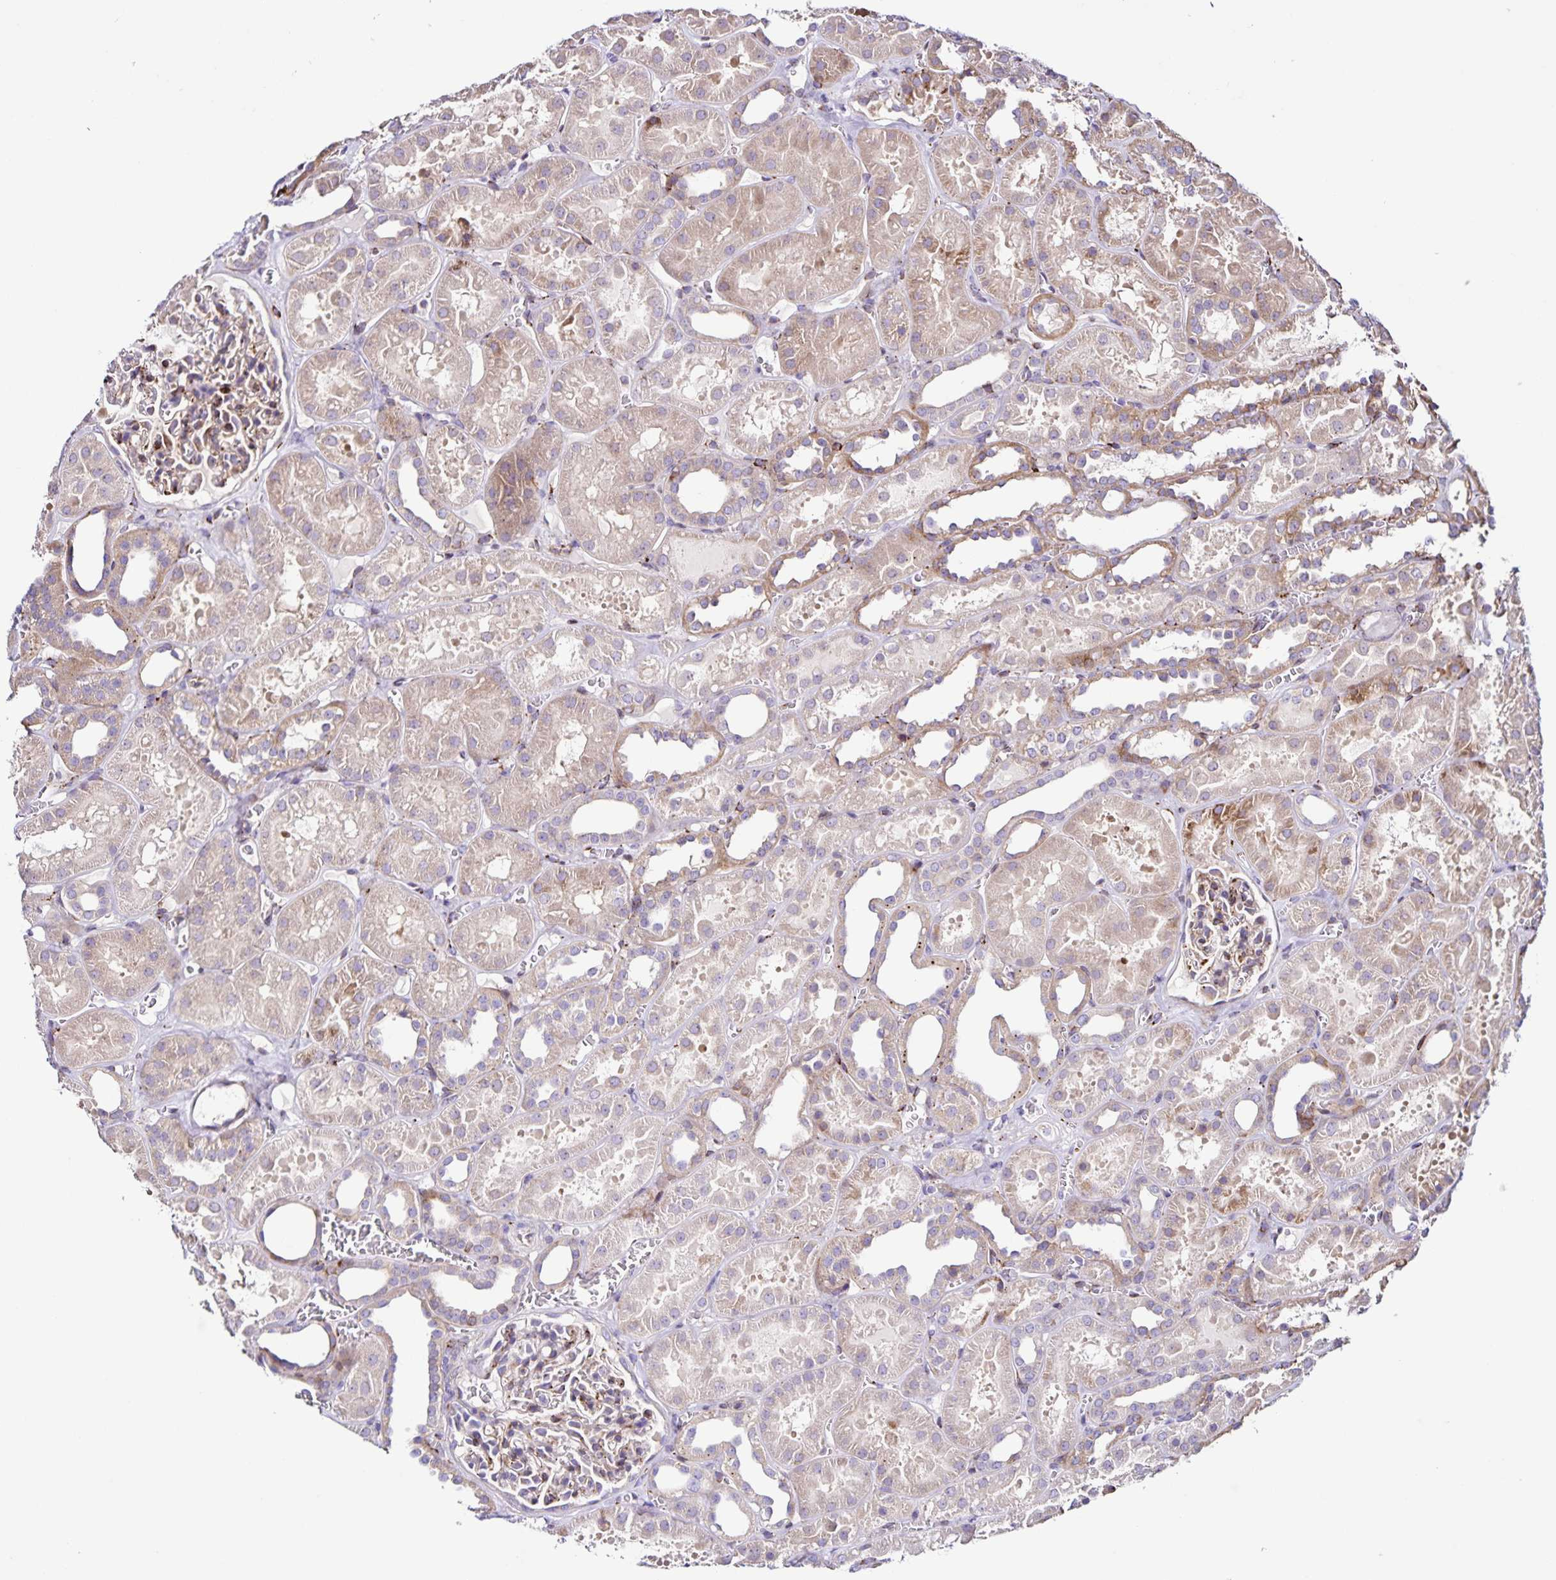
{"staining": {"intensity": "moderate", "quantity": "25%-75%", "location": "cytoplasmic/membranous"}, "tissue": "kidney", "cell_type": "Cells in glomeruli", "image_type": "normal", "snomed": [{"axis": "morphology", "description": "Normal tissue, NOS"}, {"axis": "topography", "description": "Kidney"}], "caption": "Protein positivity by immunohistochemistry demonstrates moderate cytoplasmic/membranous staining in about 25%-75% of cells in glomeruli in unremarkable kidney.", "gene": "OSBPL5", "patient": {"sex": "female", "age": 41}}